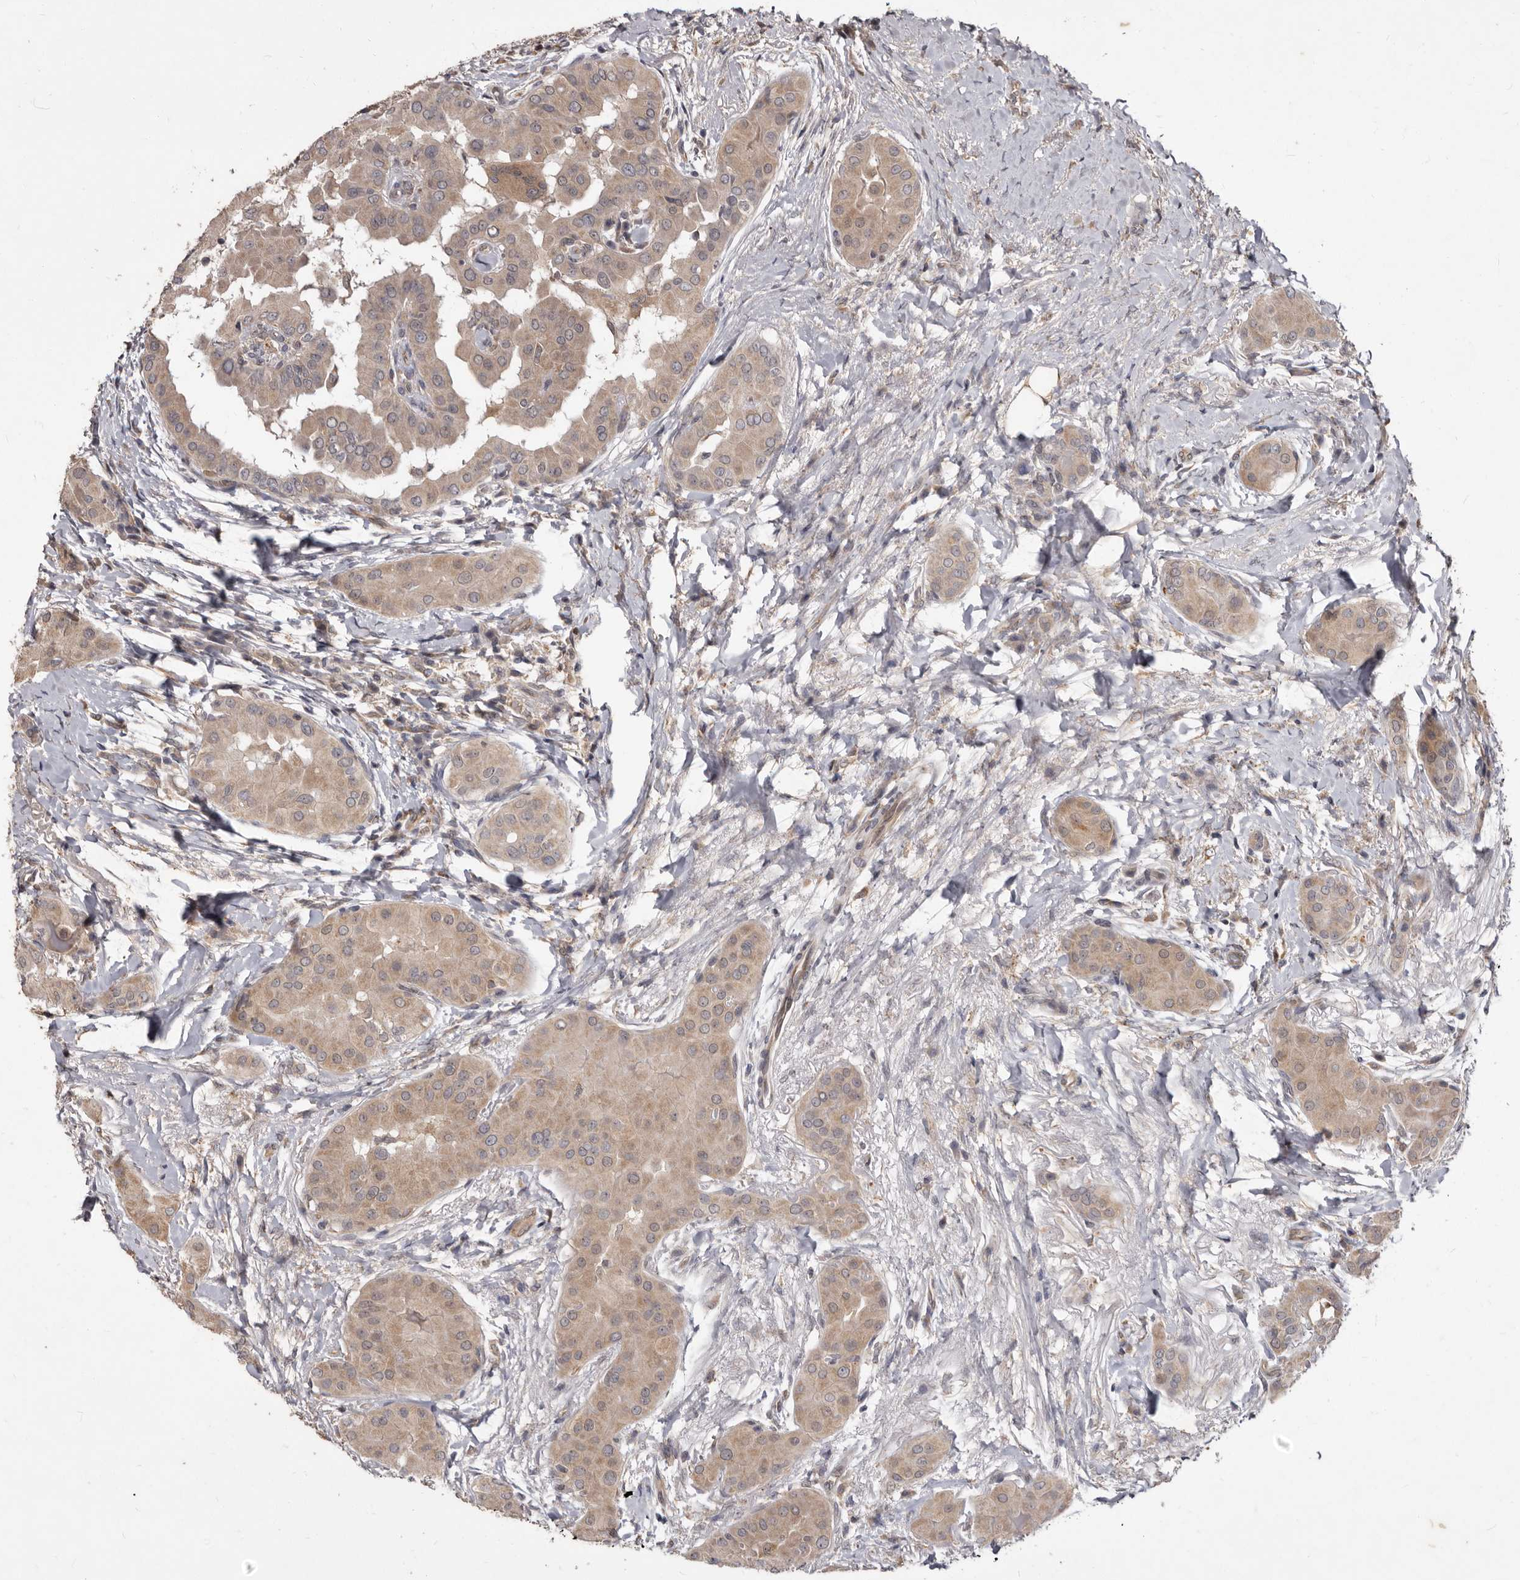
{"staining": {"intensity": "weak", "quantity": ">75%", "location": "cytoplasmic/membranous"}, "tissue": "thyroid cancer", "cell_type": "Tumor cells", "image_type": "cancer", "snomed": [{"axis": "morphology", "description": "Papillary adenocarcinoma, NOS"}, {"axis": "topography", "description": "Thyroid gland"}], "caption": "The immunohistochemical stain shows weak cytoplasmic/membranous expression in tumor cells of papillary adenocarcinoma (thyroid) tissue.", "gene": "ACLY", "patient": {"sex": "male", "age": 33}}